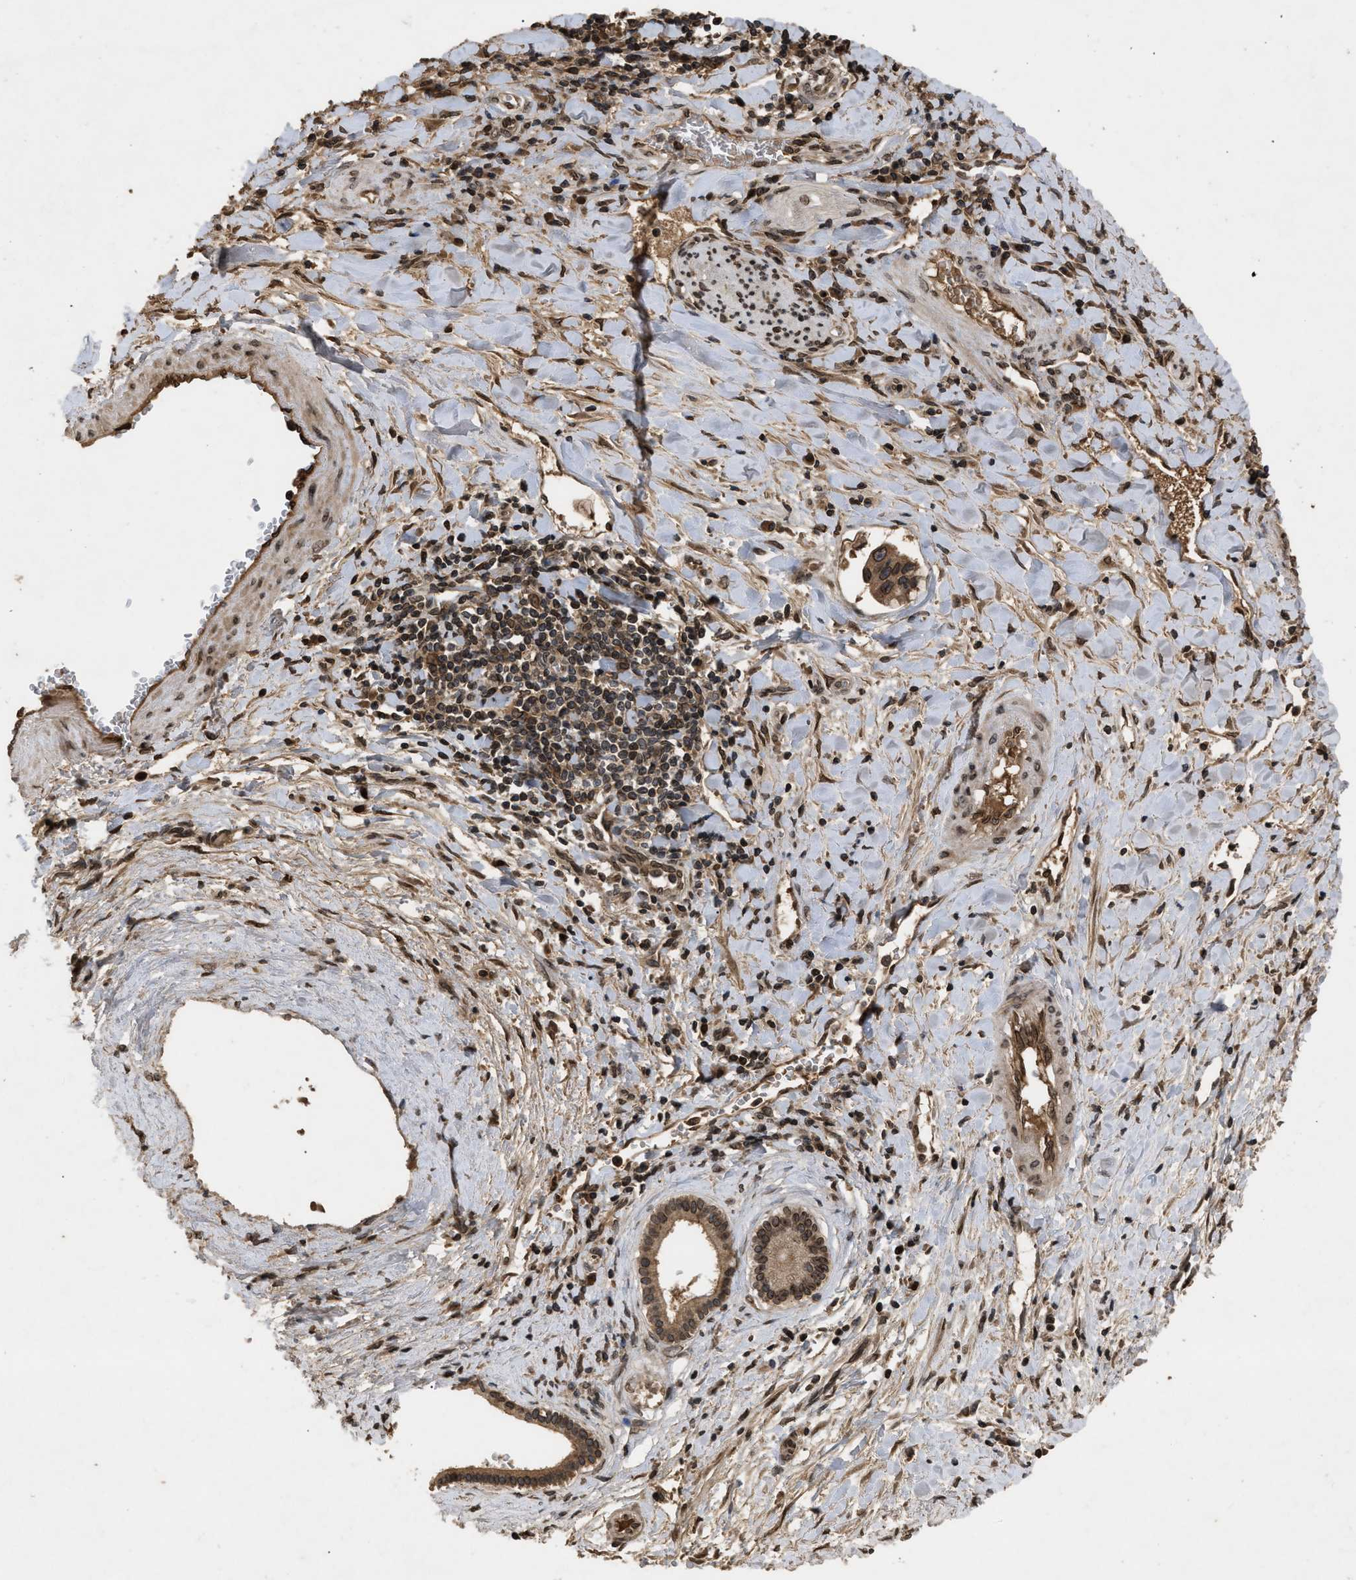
{"staining": {"intensity": "moderate", "quantity": ">75%", "location": "cytoplasmic/membranous,nuclear"}, "tissue": "liver cancer", "cell_type": "Tumor cells", "image_type": "cancer", "snomed": [{"axis": "morphology", "description": "Cholangiocarcinoma"}, {"axis": "topography", "description": "Liver"}], "caption": "IHC staining of liver cholangiocarcinoma, which displays medium levels of moderate cytoplasmic/membranous and nuclear expression in approximately >75% of tumor cells indicating moderate cytoplasmic/membranous and nuclear protein staining. The staining was performed using DAB (3,3'-diaminobenzidine) (brown) for protein detection and nuclei were counterstained in hematoxylin (blue).", "gene": "CRY1", "patient": {"sex": "female", "age": 65}}